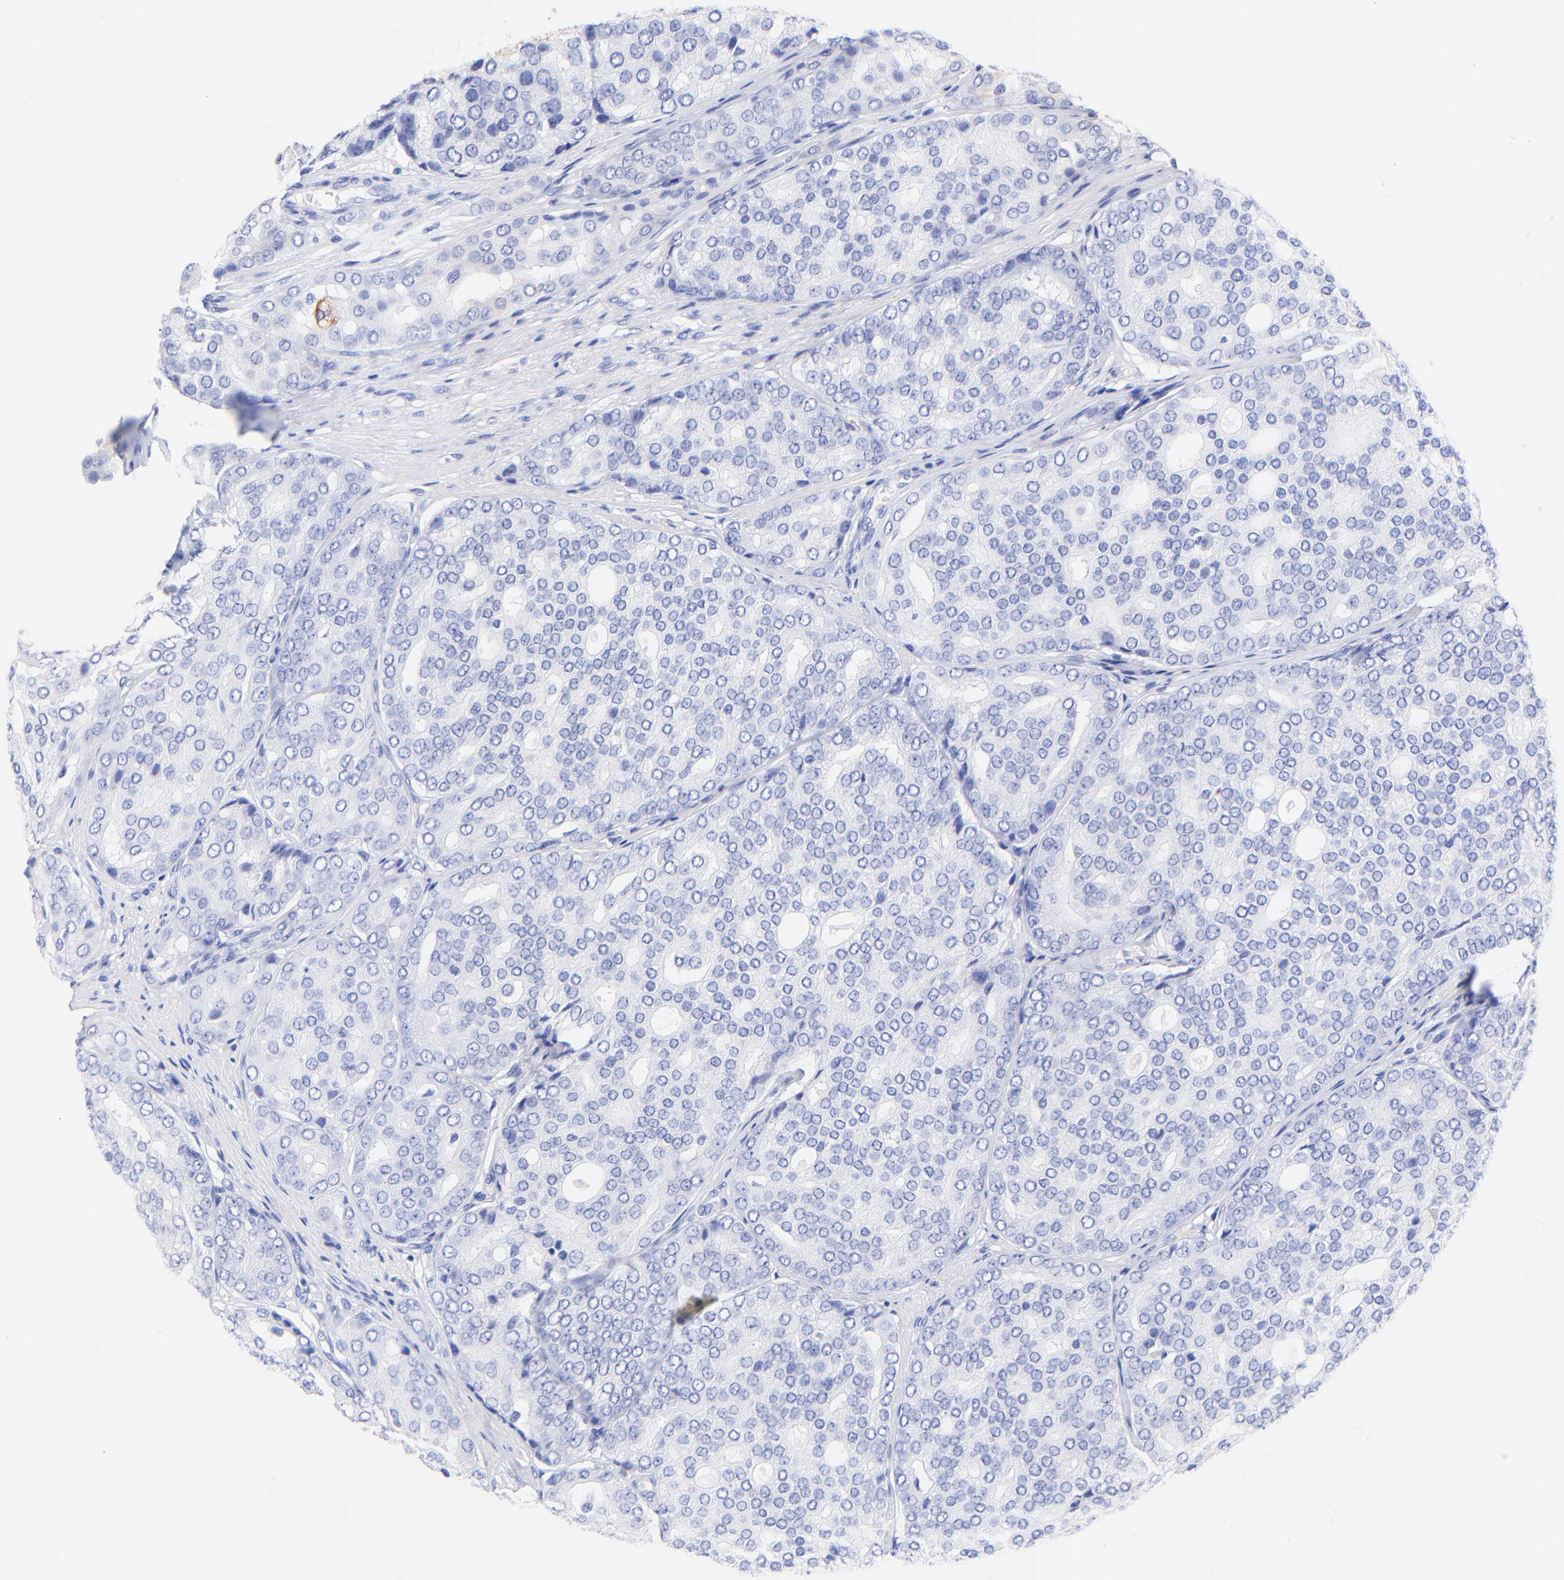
{"staining": {"intensity": "negative", "quantity": "none", "location": "none"}, "tissue": "prostate cancer", "cell_type": "Tumor cells", "image_type": "cancer", "snomed": [{"axis": "morphology", "description": "Adenocarcinoma, High grade"}, {"axis": "topography", "description": "Prostate"}], "caption": "Tumor cells are negative for protein expression in human prostate cancer. Nuclei are stained in blue.", "gene": "KRT19", "patient": {"sex": "male", "age": 64}}